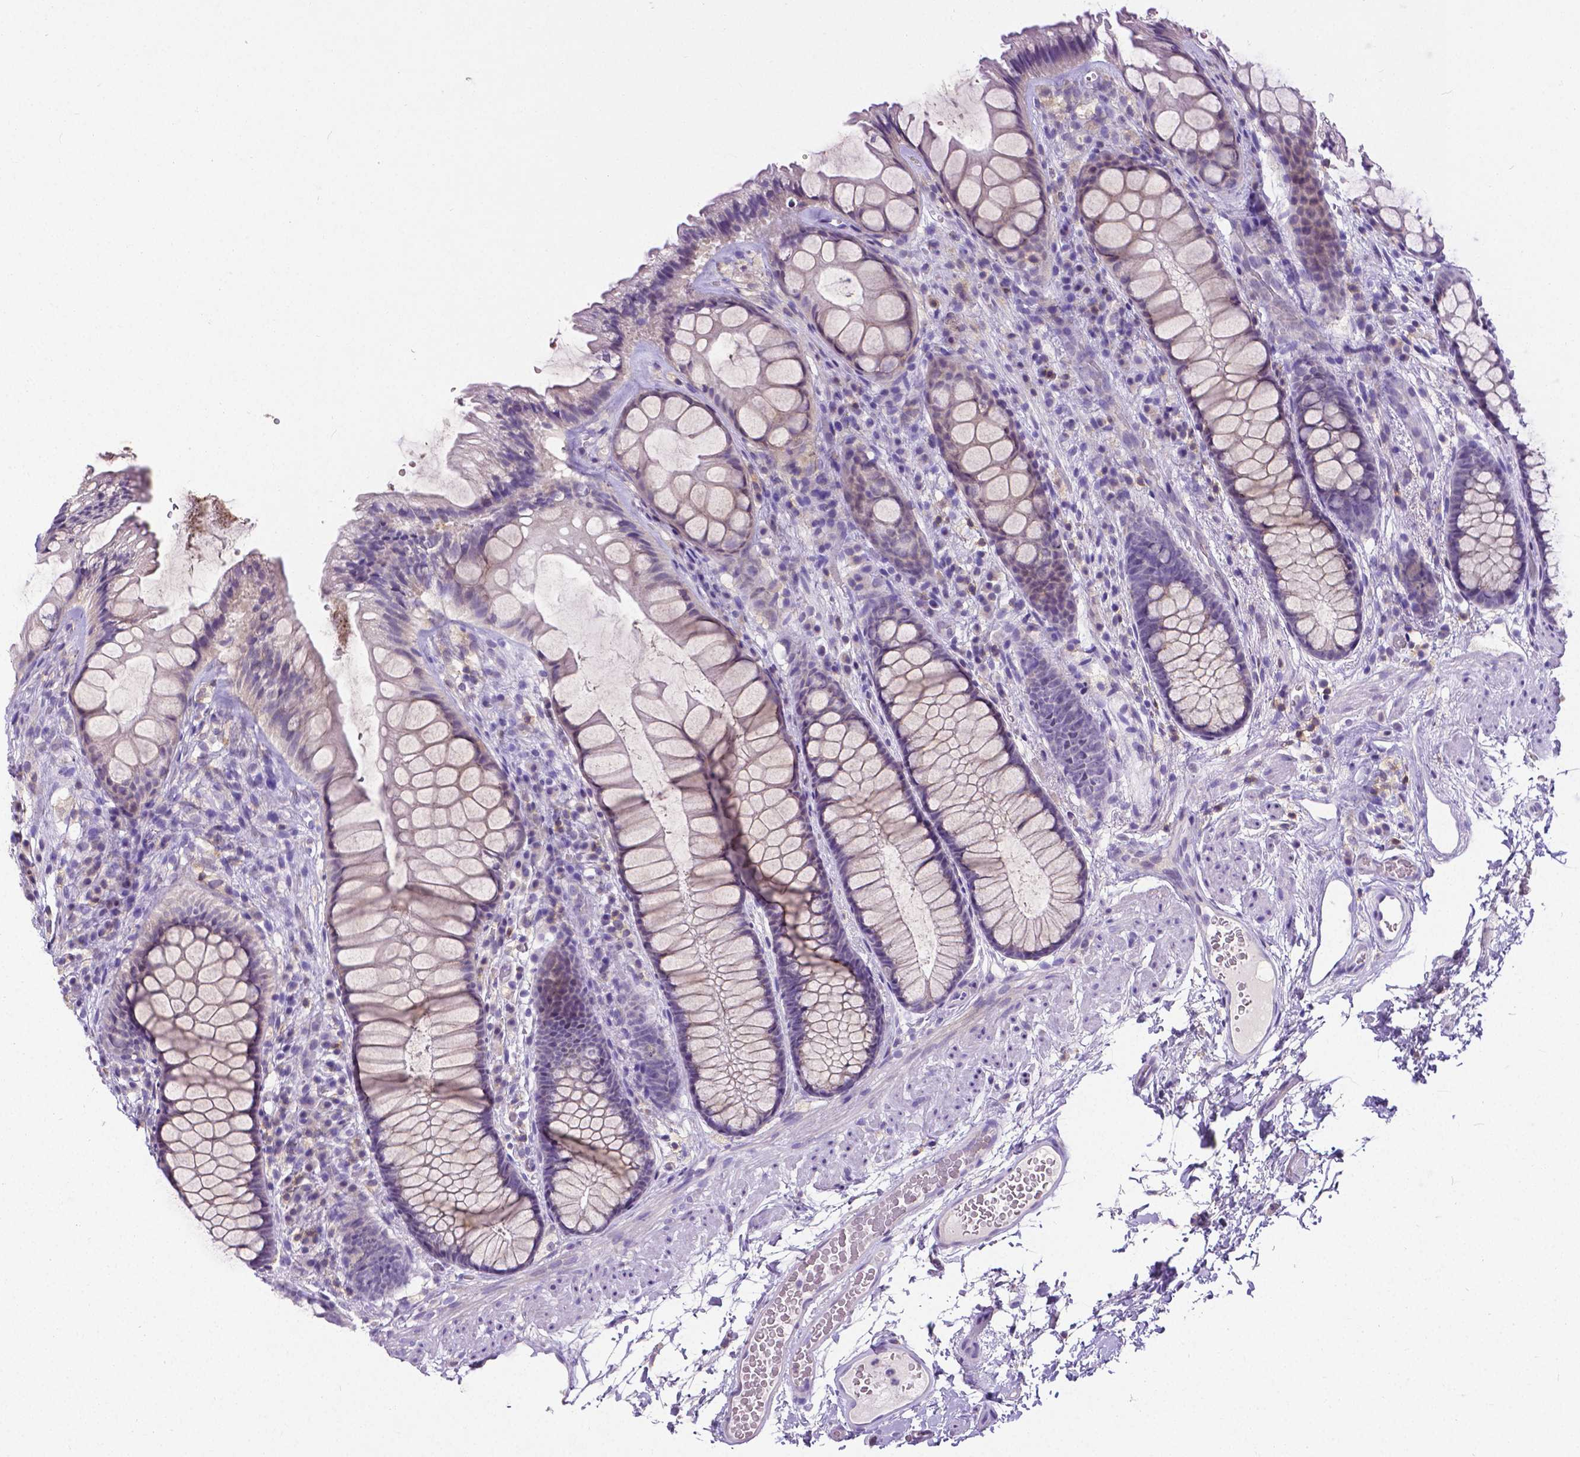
{"staining": {"intensity": "negative", "quantity": "none", "location": "none"}, "tissue": "rectum", "cell_type": "Glandular cells", "image_type": "normal", "snomed": [{"axis": "morphology", "description": "Normal tissue, NOS"}, {"axis": "topography", "description": "Rectum"}], "caption": "DAB (3,3'-diaminobenzidine) immunohistochemical staining of benign rectum reveals no significant positivity in glandular cells. (Stains: DAB immunohistochemistry with hematoxylin counter stain, Microscopy: brightfield microscopy at high magnification).", "gene": "CD4", "patient": {"sex": "female", "age": 62}}